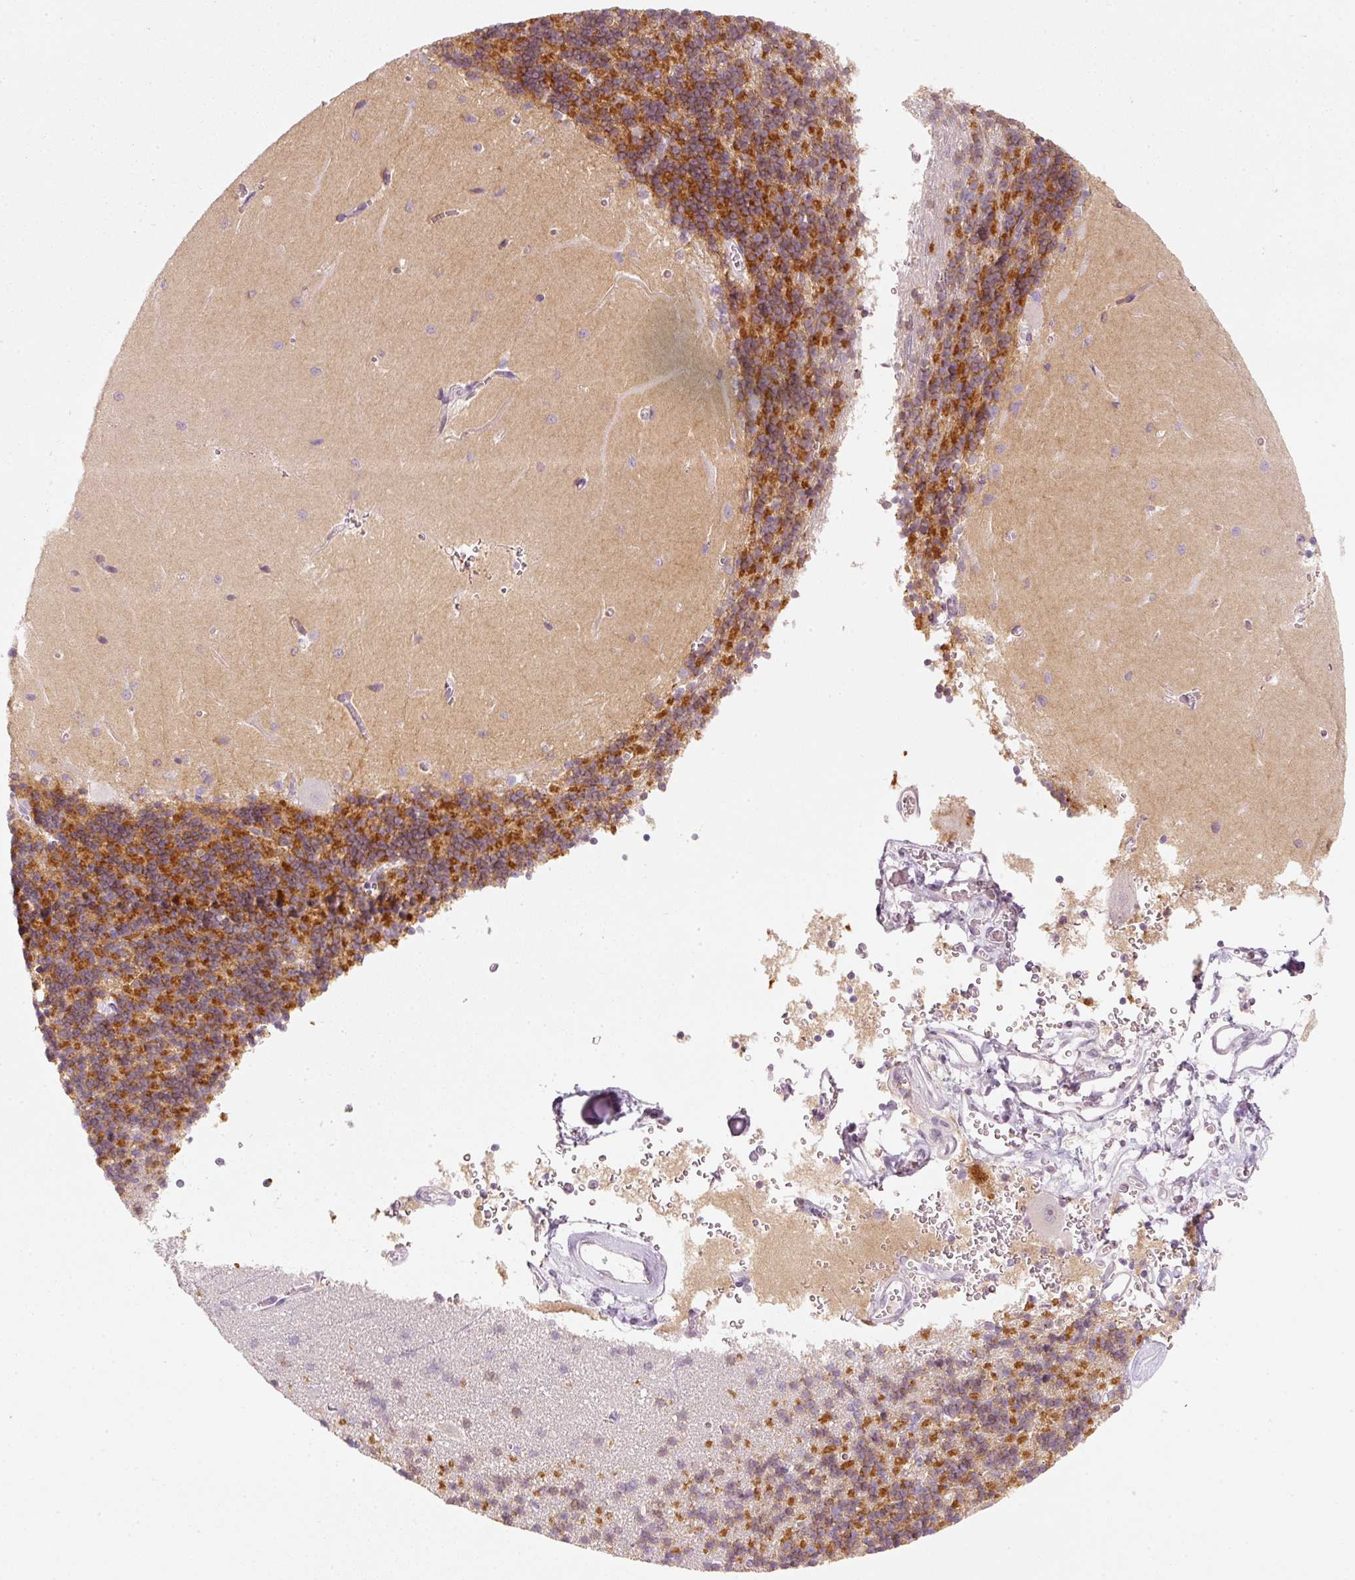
{"staining": {"intensity": "strong", "quantity": ">75%", "location": "cytoplasmic/membranous"}, "tissue": "cerebellum", "cell_type": "Cells in granular layer", "image_type": "normal", "snomed": [{"axis": "morphology", "description": "Normal tissue, NOS"}, {"axis": "topography", "description": "Cerebellum"}], "caption": "Protein staining of unremarkable cerebellum shows strong cytoplasmic/membranous expression in approximately >75% of cells in granular layer. (DAB (3,3'-diaminobenzidine) IHC, brown staining for protein, blue staining for nuclei).", "gene": "STEAP1", "patient": {"sex": "male", "age": 37}}